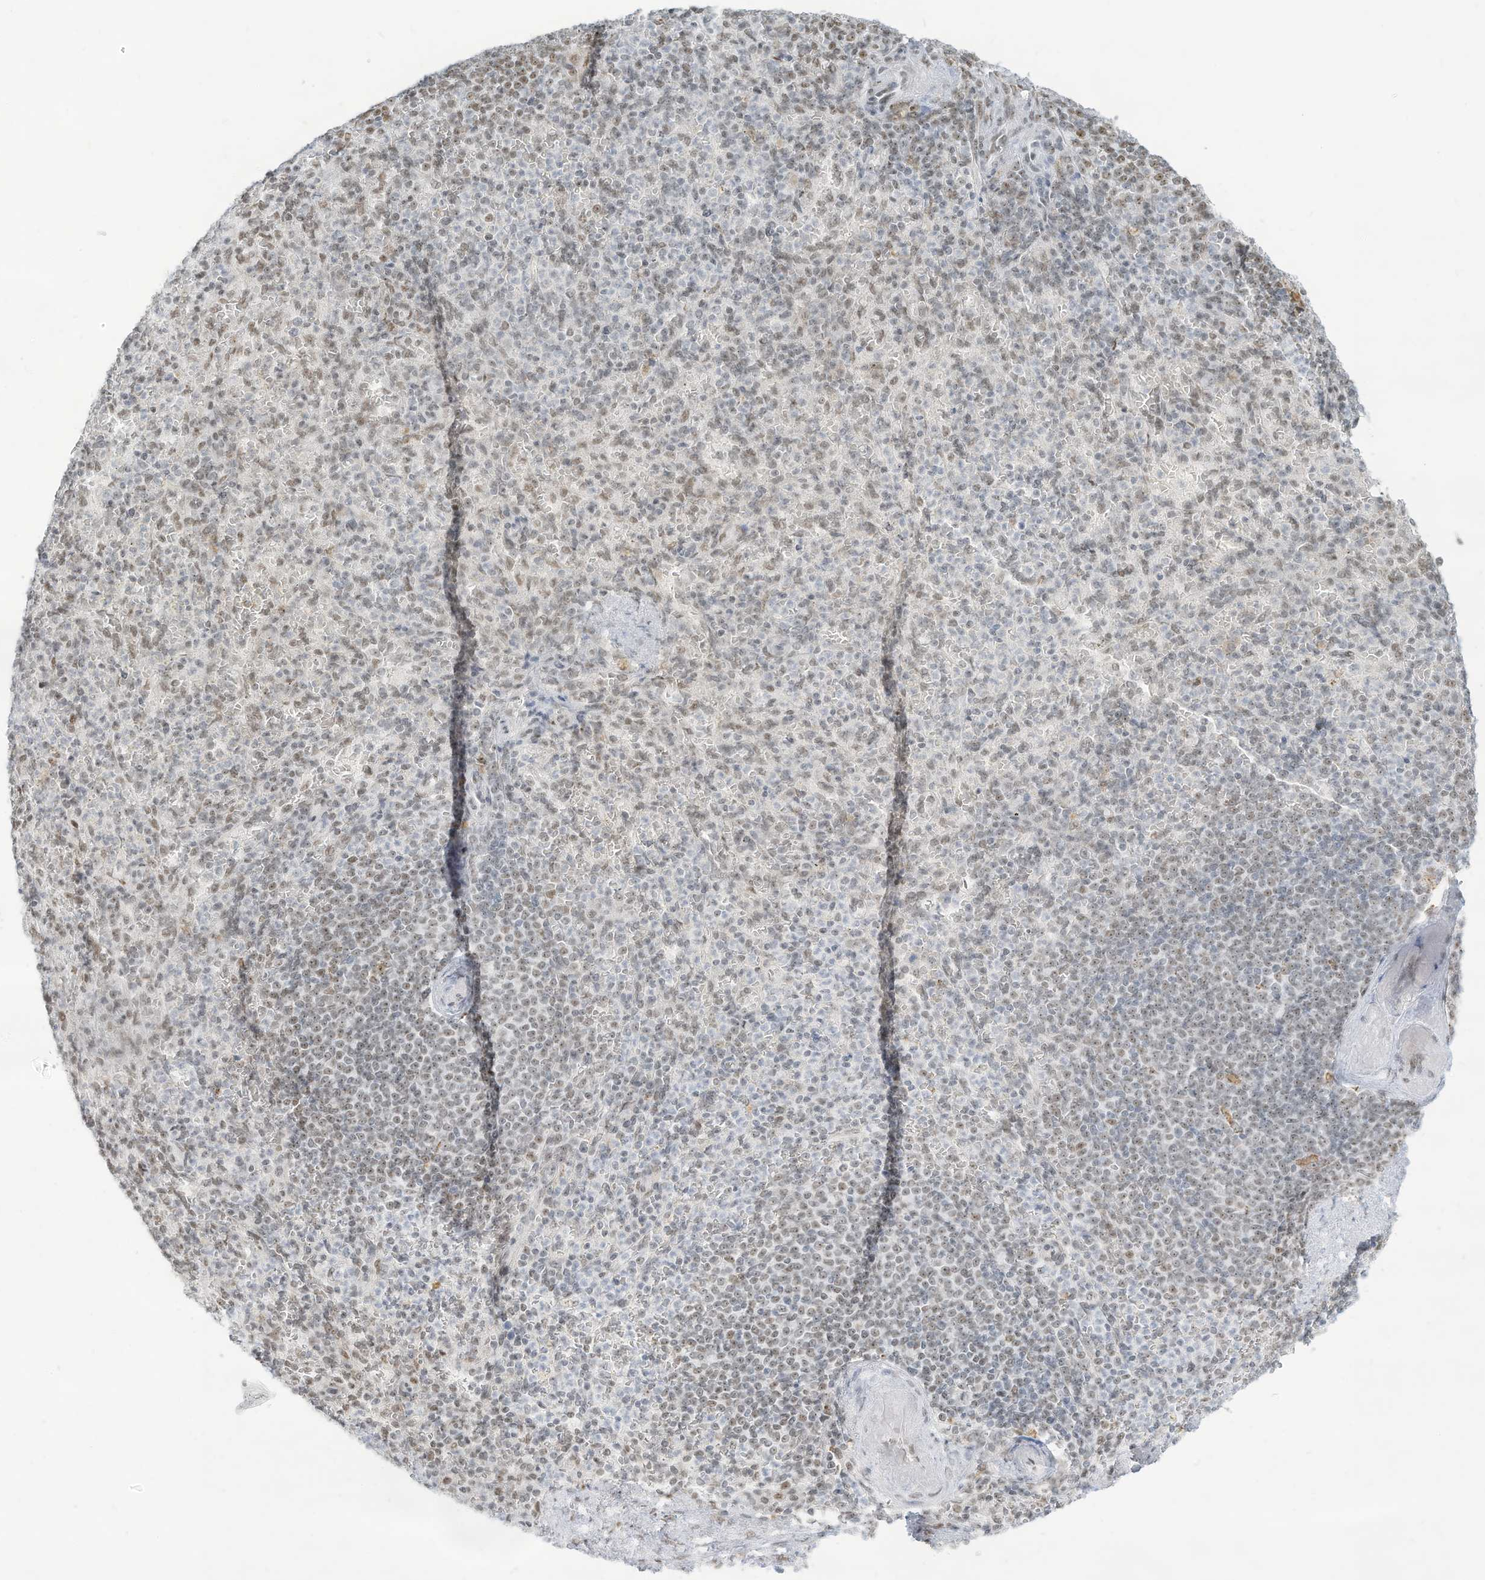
{"staining": {"intensity": "weak", "quantity": "<25%", "location": "nuclear"}, "tissue": "spleen", "cell_type": "Cells in red pulp", "image_type": "normal", "snomed": [{"axis": "morphology", "description": "Normal tissue, NOS"}, {"axis": "topography", "description": "Spleen"}], "caption": "Immunohistochemistry micrograph of unremarkable spleen stained for a protein (brown), which reveals no positivity in cells in red pulp. (DAB (3,3'-diaminobenzidine) IHC visualized using brightfield microscopy, high magnification).", "gene": "NHSL1", "patient": {"sex": "female", "age": 74}}